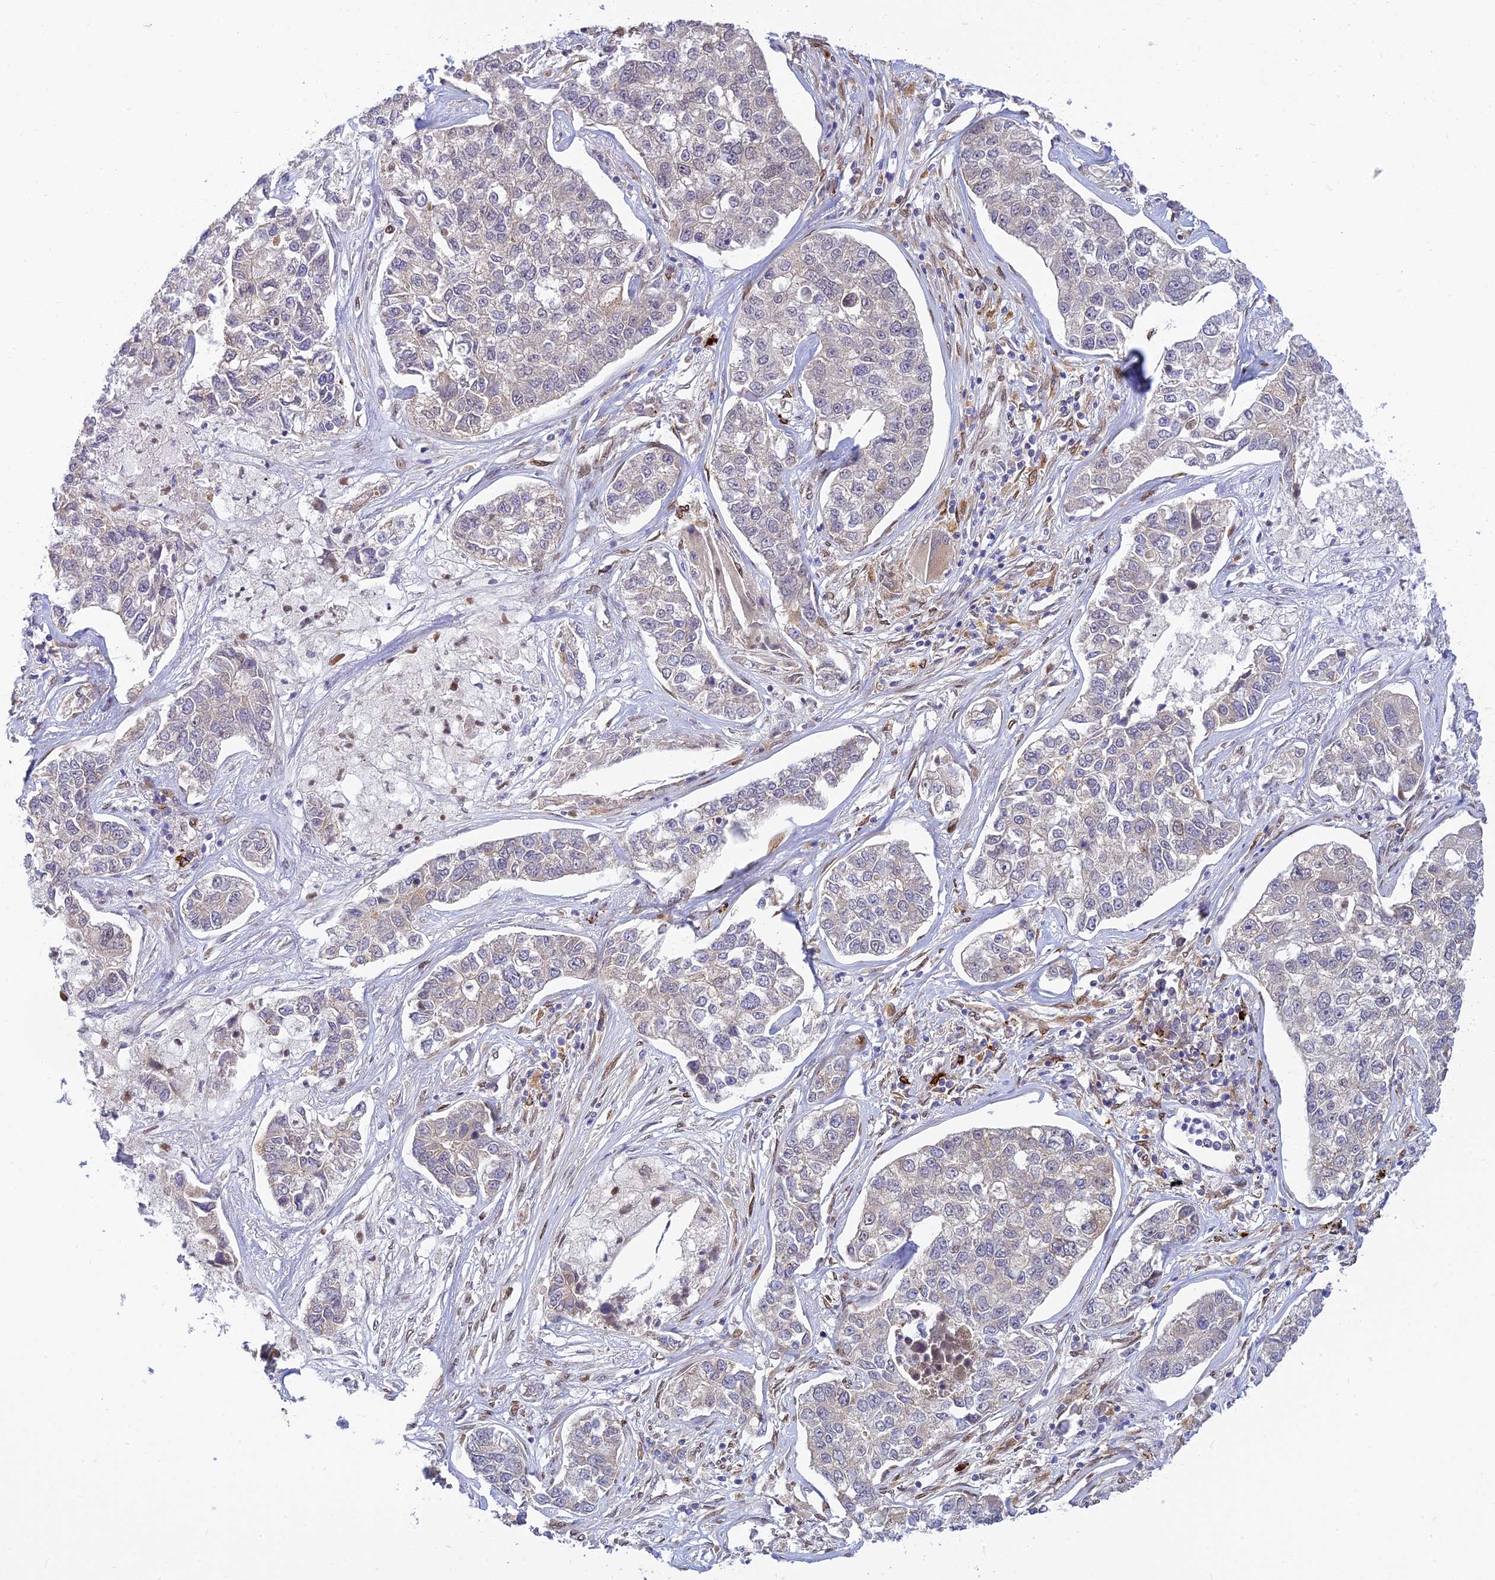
{"staining": {"intensity": "negative", "quantity": "none", "location": "none"}, "tissue": "lung cancer", "cell_type": "Tumor cells", "image_type": "cancer", "snomed": [{"axis": "morphology", "description": "Adenocarcinoma, NOS"}, {"axis": "topography", "description": "Lung"}], "caption": "A histopathology image of human adenocarcinoma (lung) is negative for staining in tumor cells.", "gene": "SKIC8", "patient": {"sex": "male", "age": 49}}